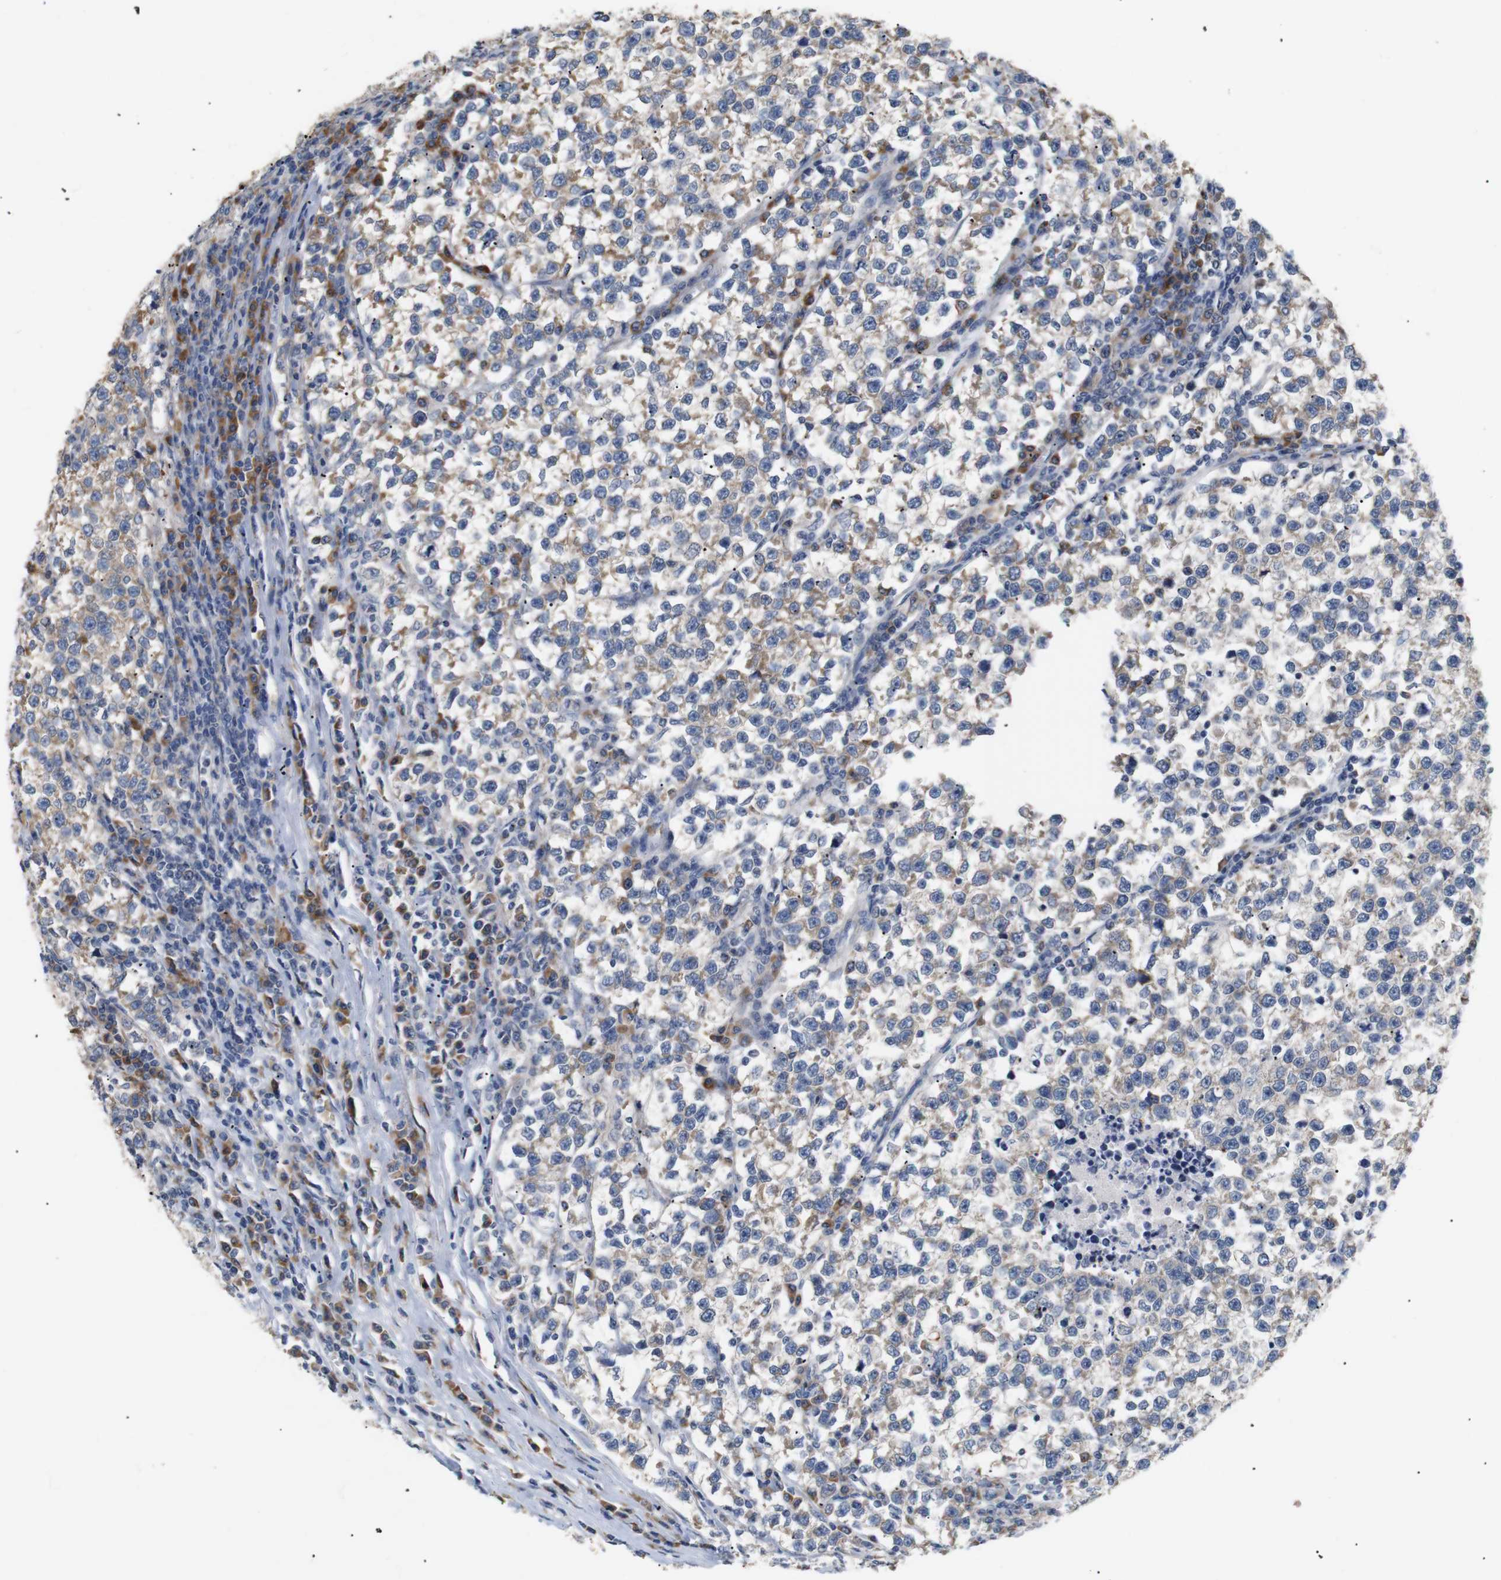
{"staining": {"intensity": "moderate", "quantity": ">75%", "location": "cytoplasmic/membranous"}, "tissue": "testis cancer", "cell_type": "Tumor cells", "image_type": "cancer", "snomed": [{"axis": "morphology", "description": "Normal tissue, NOS"}, {"axis": "morphology", "description": "Seminoma, NOS"}, {"axis": "topography", "description": "Testis"}], "caption": "This micrograph shows immunohistochemistry (IHC) staining of human testis cancer, with medium moderate cytoplasmic/membranous positivity in approximately >75% of tumor cells.", "gene": "TRIM5", "patient": {"sex": "male", "age": 43}}